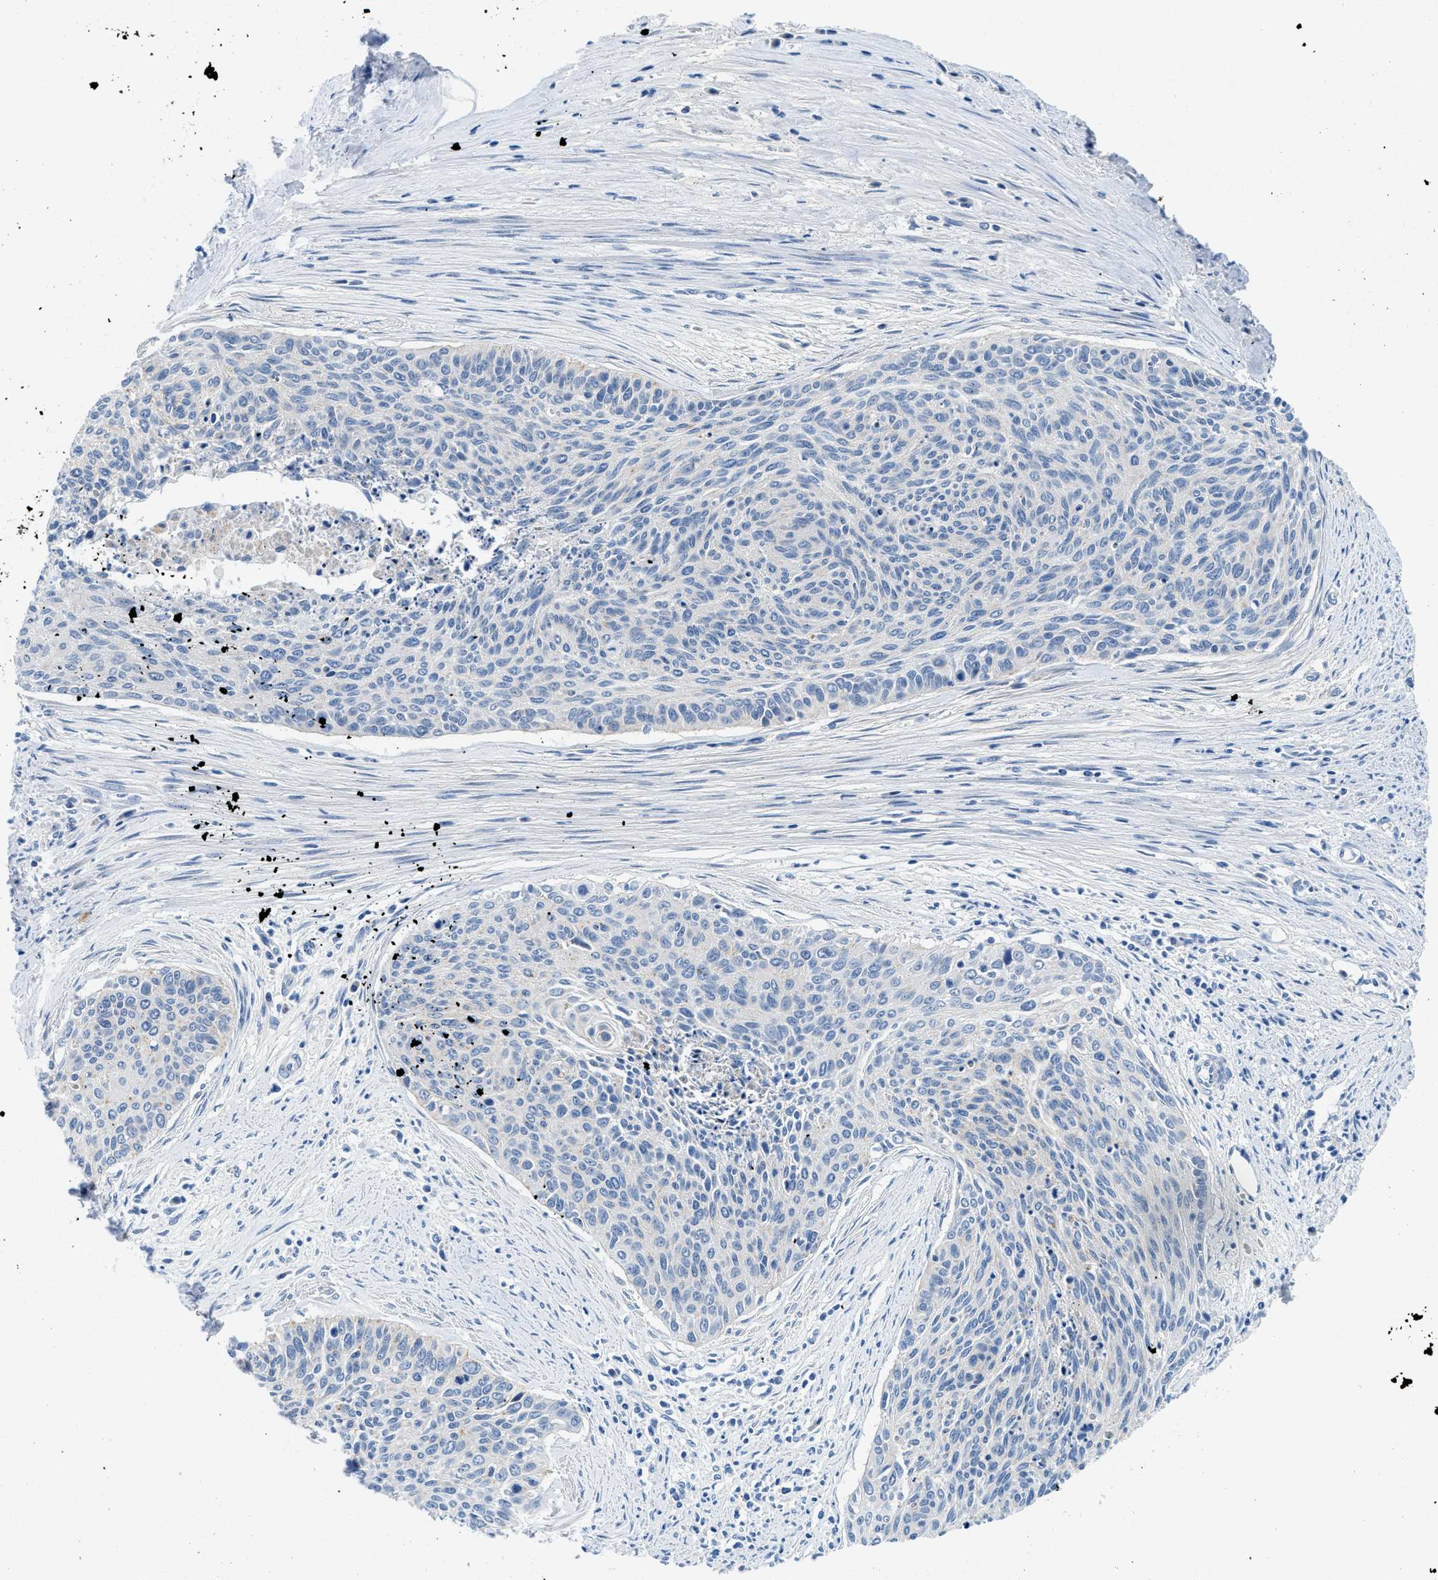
{"staining": {"intensity": "negative", "quantity": "none", "location": "none"}, "tissue": "cervical cancer", "cell_type": "Tumor cells", "image_type": "cancer", "snomed": [{"axis": "morphology", "description": "Squamous cell carcinoma, NOS"}, {"axis": "topography", "description": "Cervix"}], "caption": "Immunohistochemistry of cervical squamous cell carcinoma reveals no staining in tumor cells.", "gene": "TSPAN3", "patient": {"sex": "female", "age": 55}}